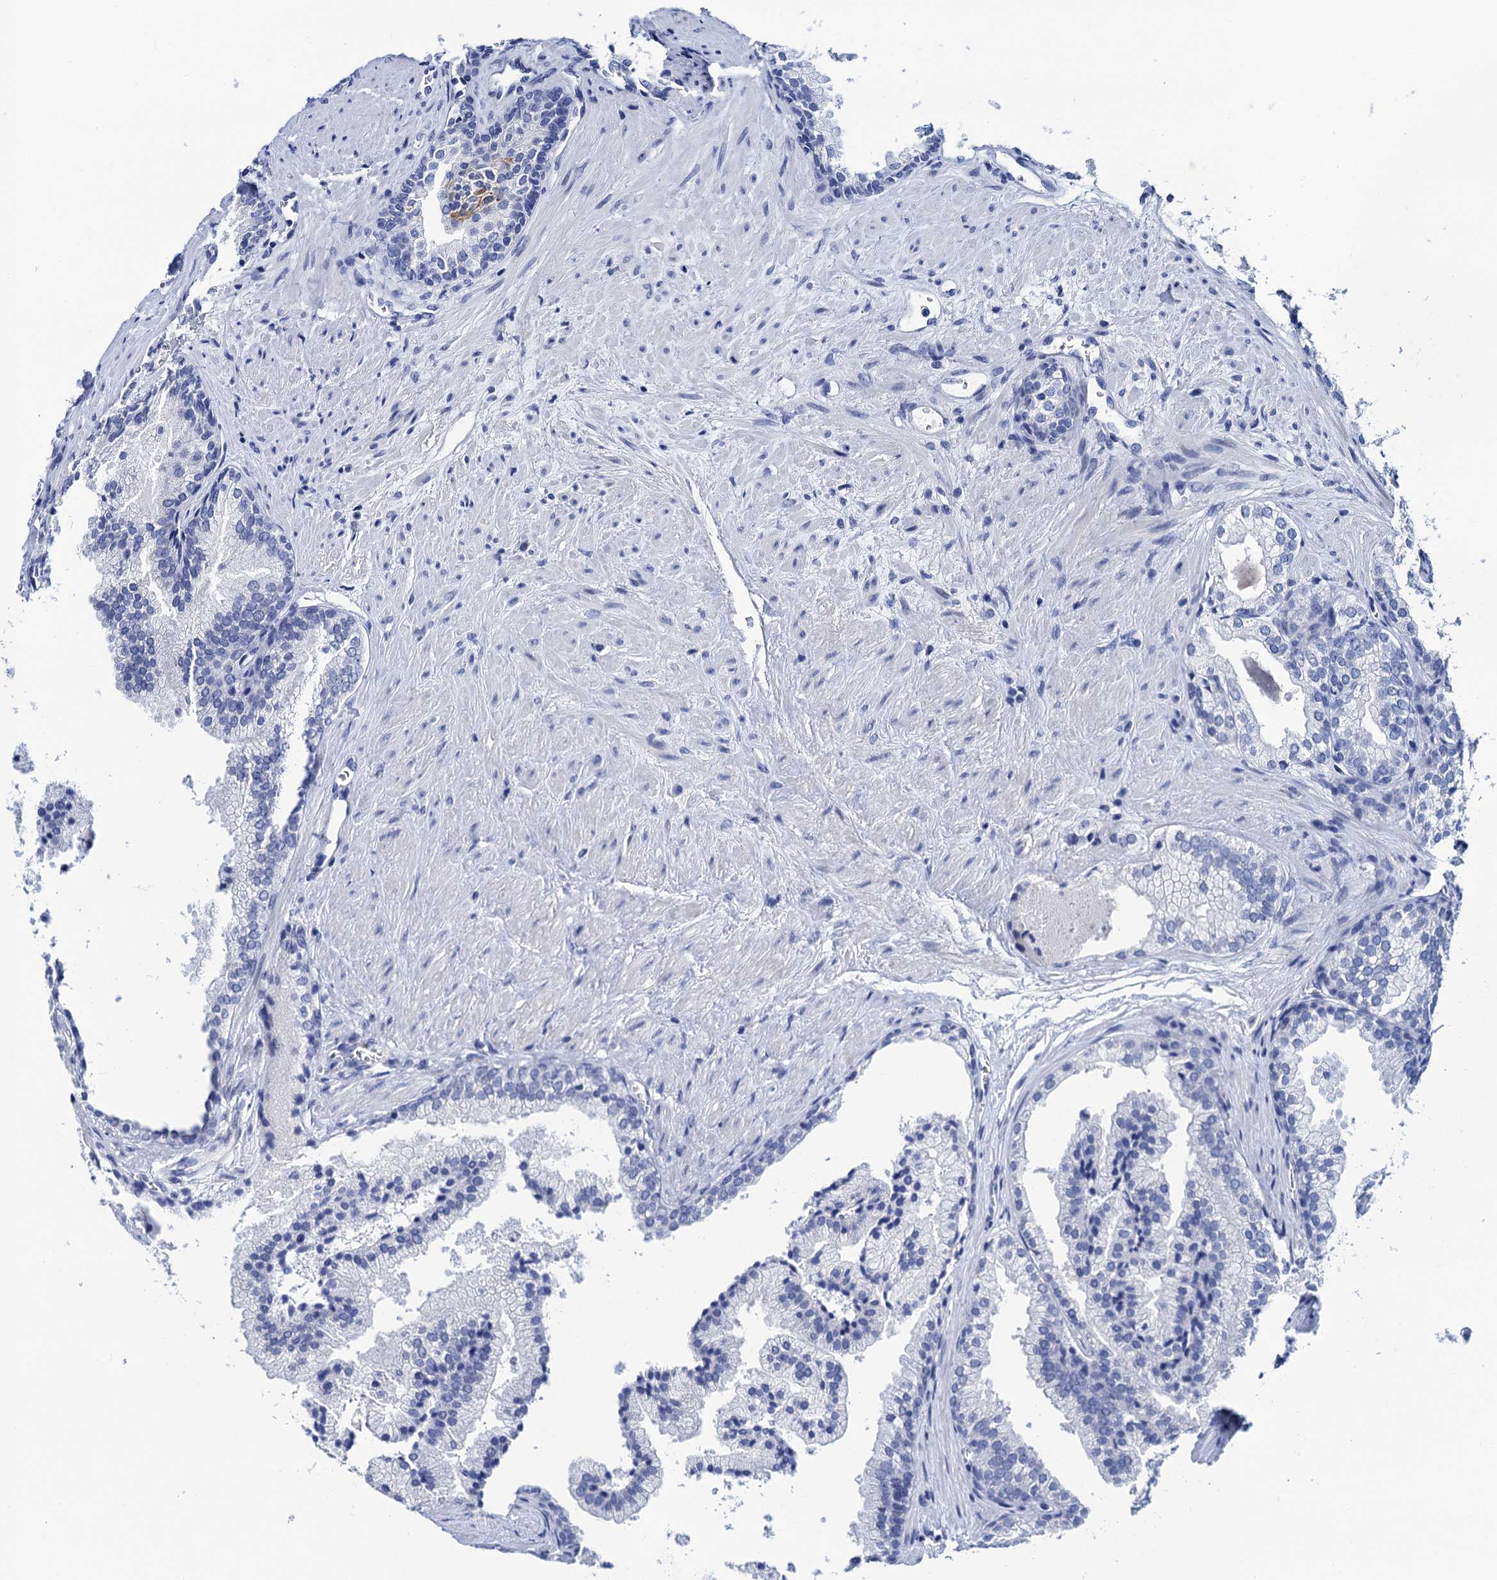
{"staining": {"intensity": "negative", "quantity": "none", "location": "none"}, "tissue": "prostate", "cell_type": "Glandular cells", "image_type": "normal", "snomed": [{"axis": "morphology", "description": "Normal tissue, NOS"}, {"axis": "topography", "description": "Prostate"}], "caption": "IHC micrograph of normal prostate stained for a protein (brown), which reveals no positivity in glandular cells.", "gene": "LYPD3", "patient": {"sex": "male", "age": 76}}